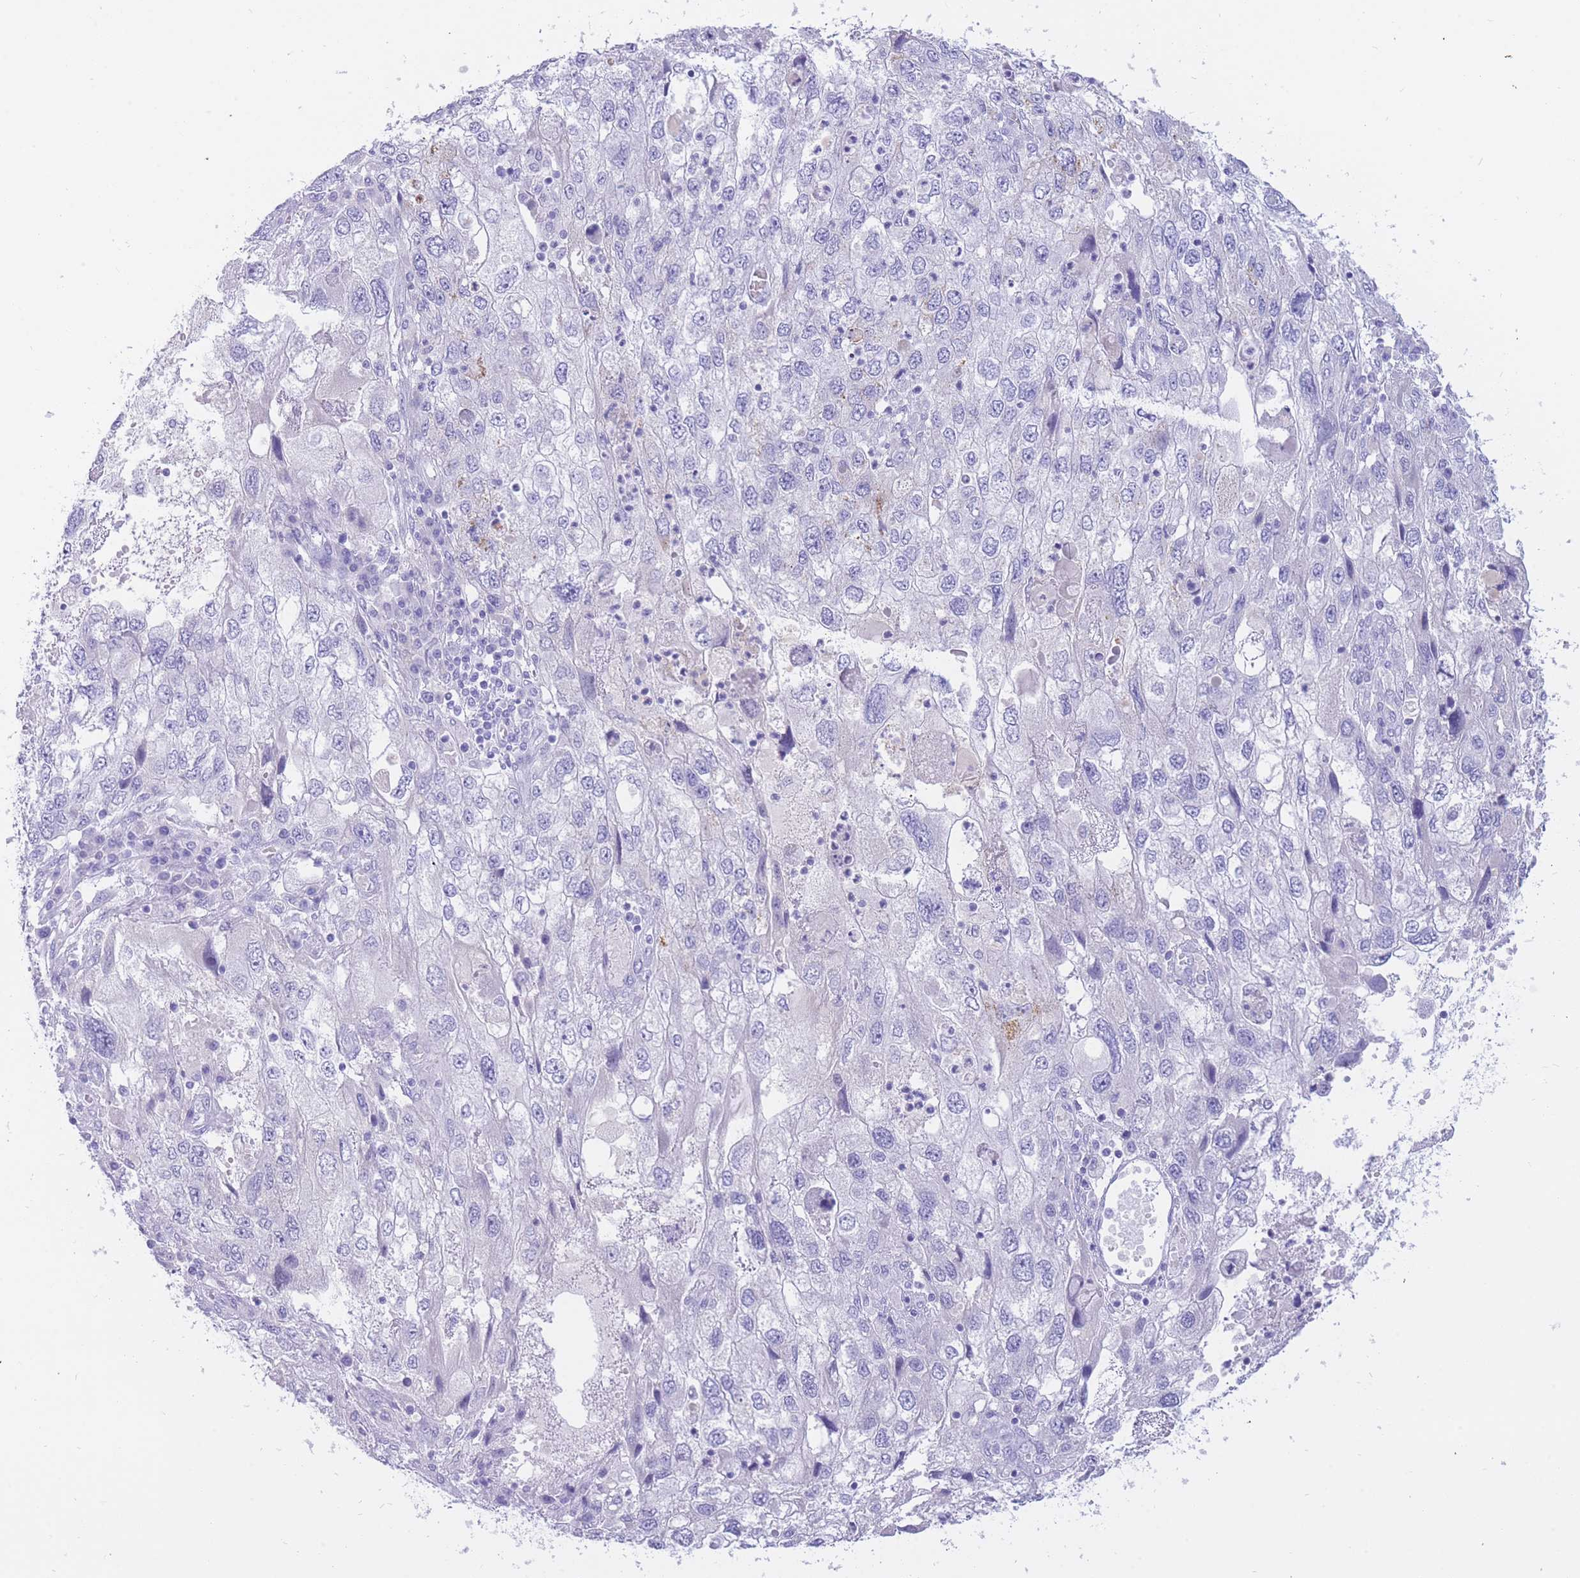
{"staining": {"intensity": "negative", "quantity": "none", "location": "none"}, "tissue": "endometrial cancer", "cell_type": "Tumor cells", "image_type": "cancer", "snomed": [{"axis": "morphology", "description": "Adenocarcinoma, NOS"}, {"axis": "topography", "description": "Endometrium"}], "caption": "Tumor cells show no significant protein positivity in endometrial cancer. (IHC, brightfield microscopy, high magnification).", "gene": "SULT1A1", "patient": {"sex": "female", "age": 49}}